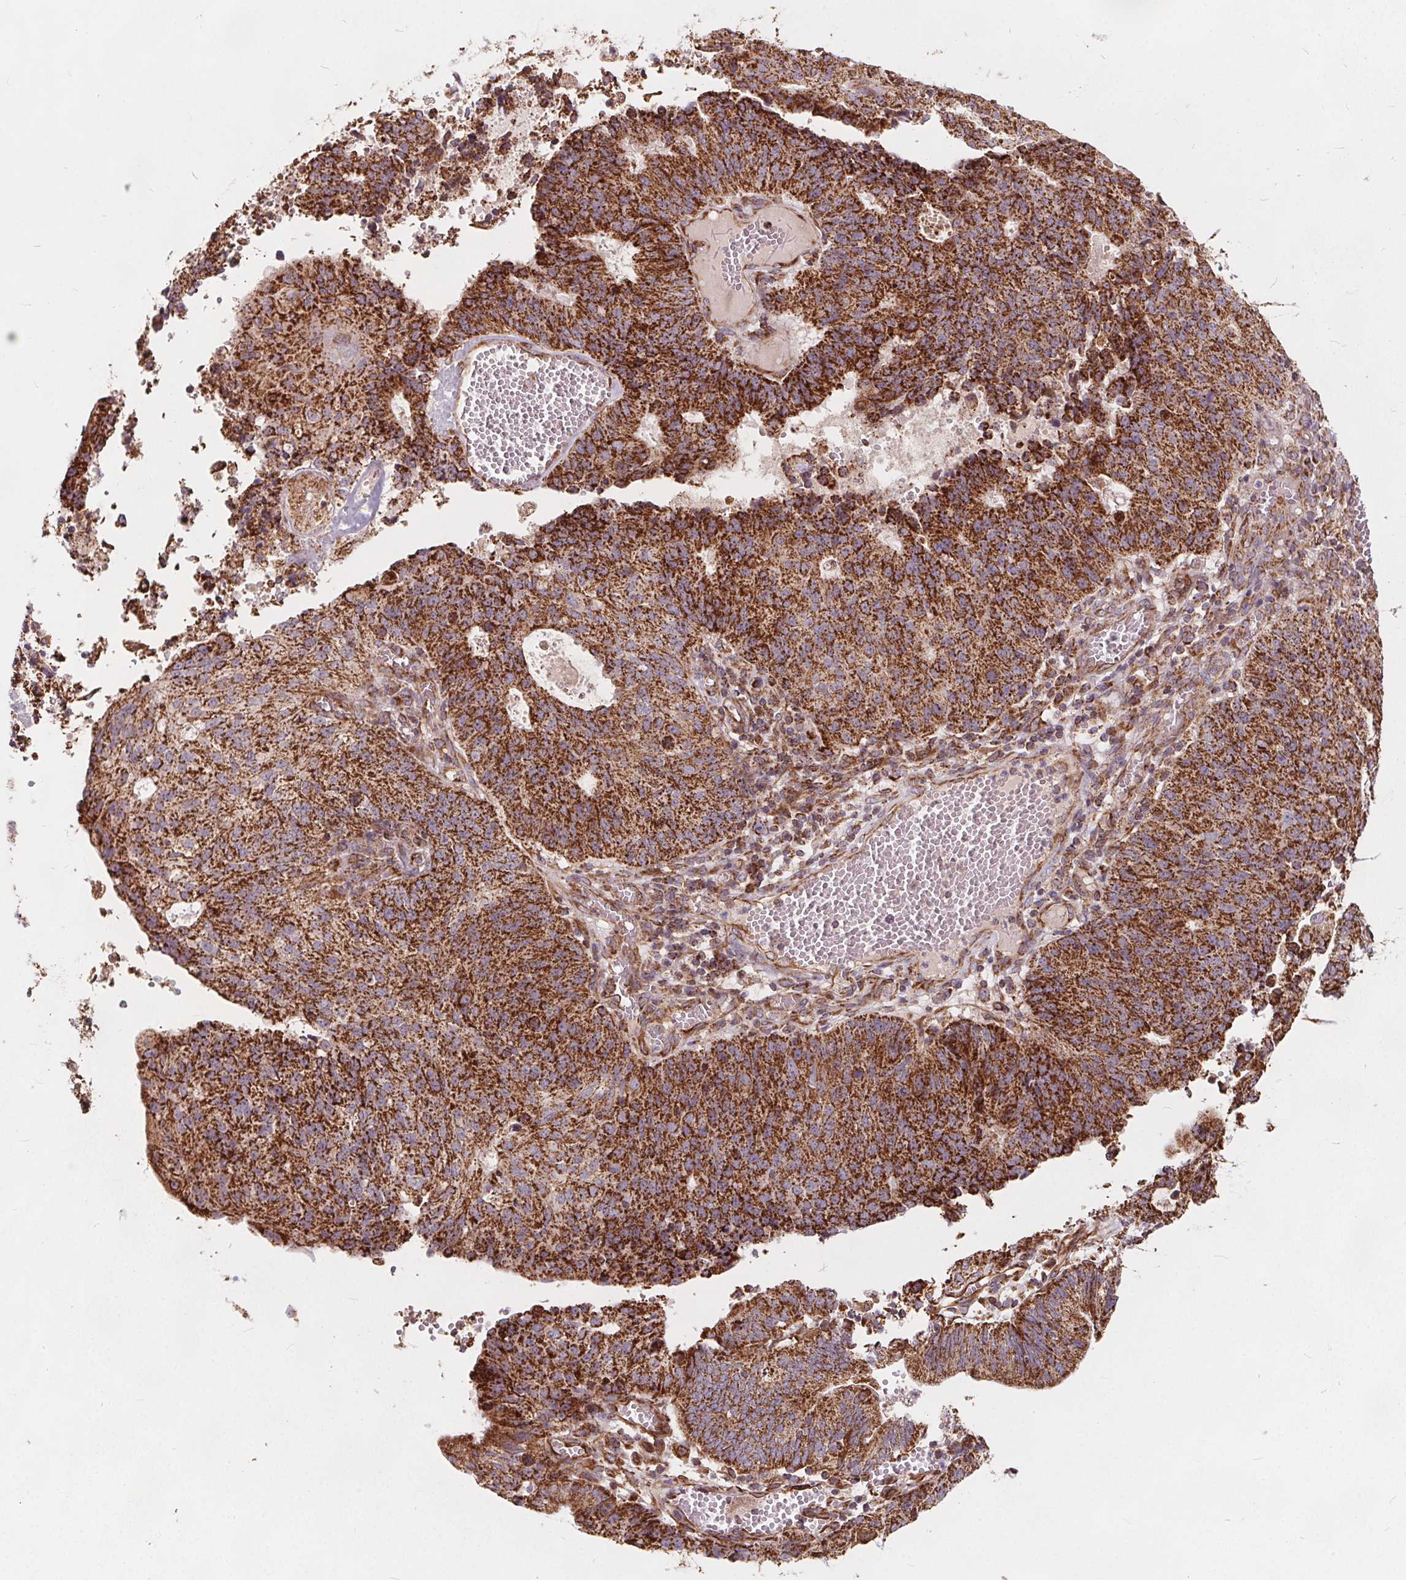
{"staining": {"intensity": "strong", "quantity": ">75%", "location": "cytoplasmic/membranous"}, "tissue": "endometrial cancer", "cell_type": "Tumor cells", "image_type": "cancer", "snomed": [{"axis": "morphology", "description": "Adenocarcinoma, NOS"}, {"axis": "topography", "description": "Endometrium"}], "caption": "Protein analysis of adenocarcinoma (endometrial) tissue shows strong cytoplasmic/membranous expression in approximately >75% of tumor cells.", "gene": "PLSCR3", "patient": {"sex": "female", "age": 82}}